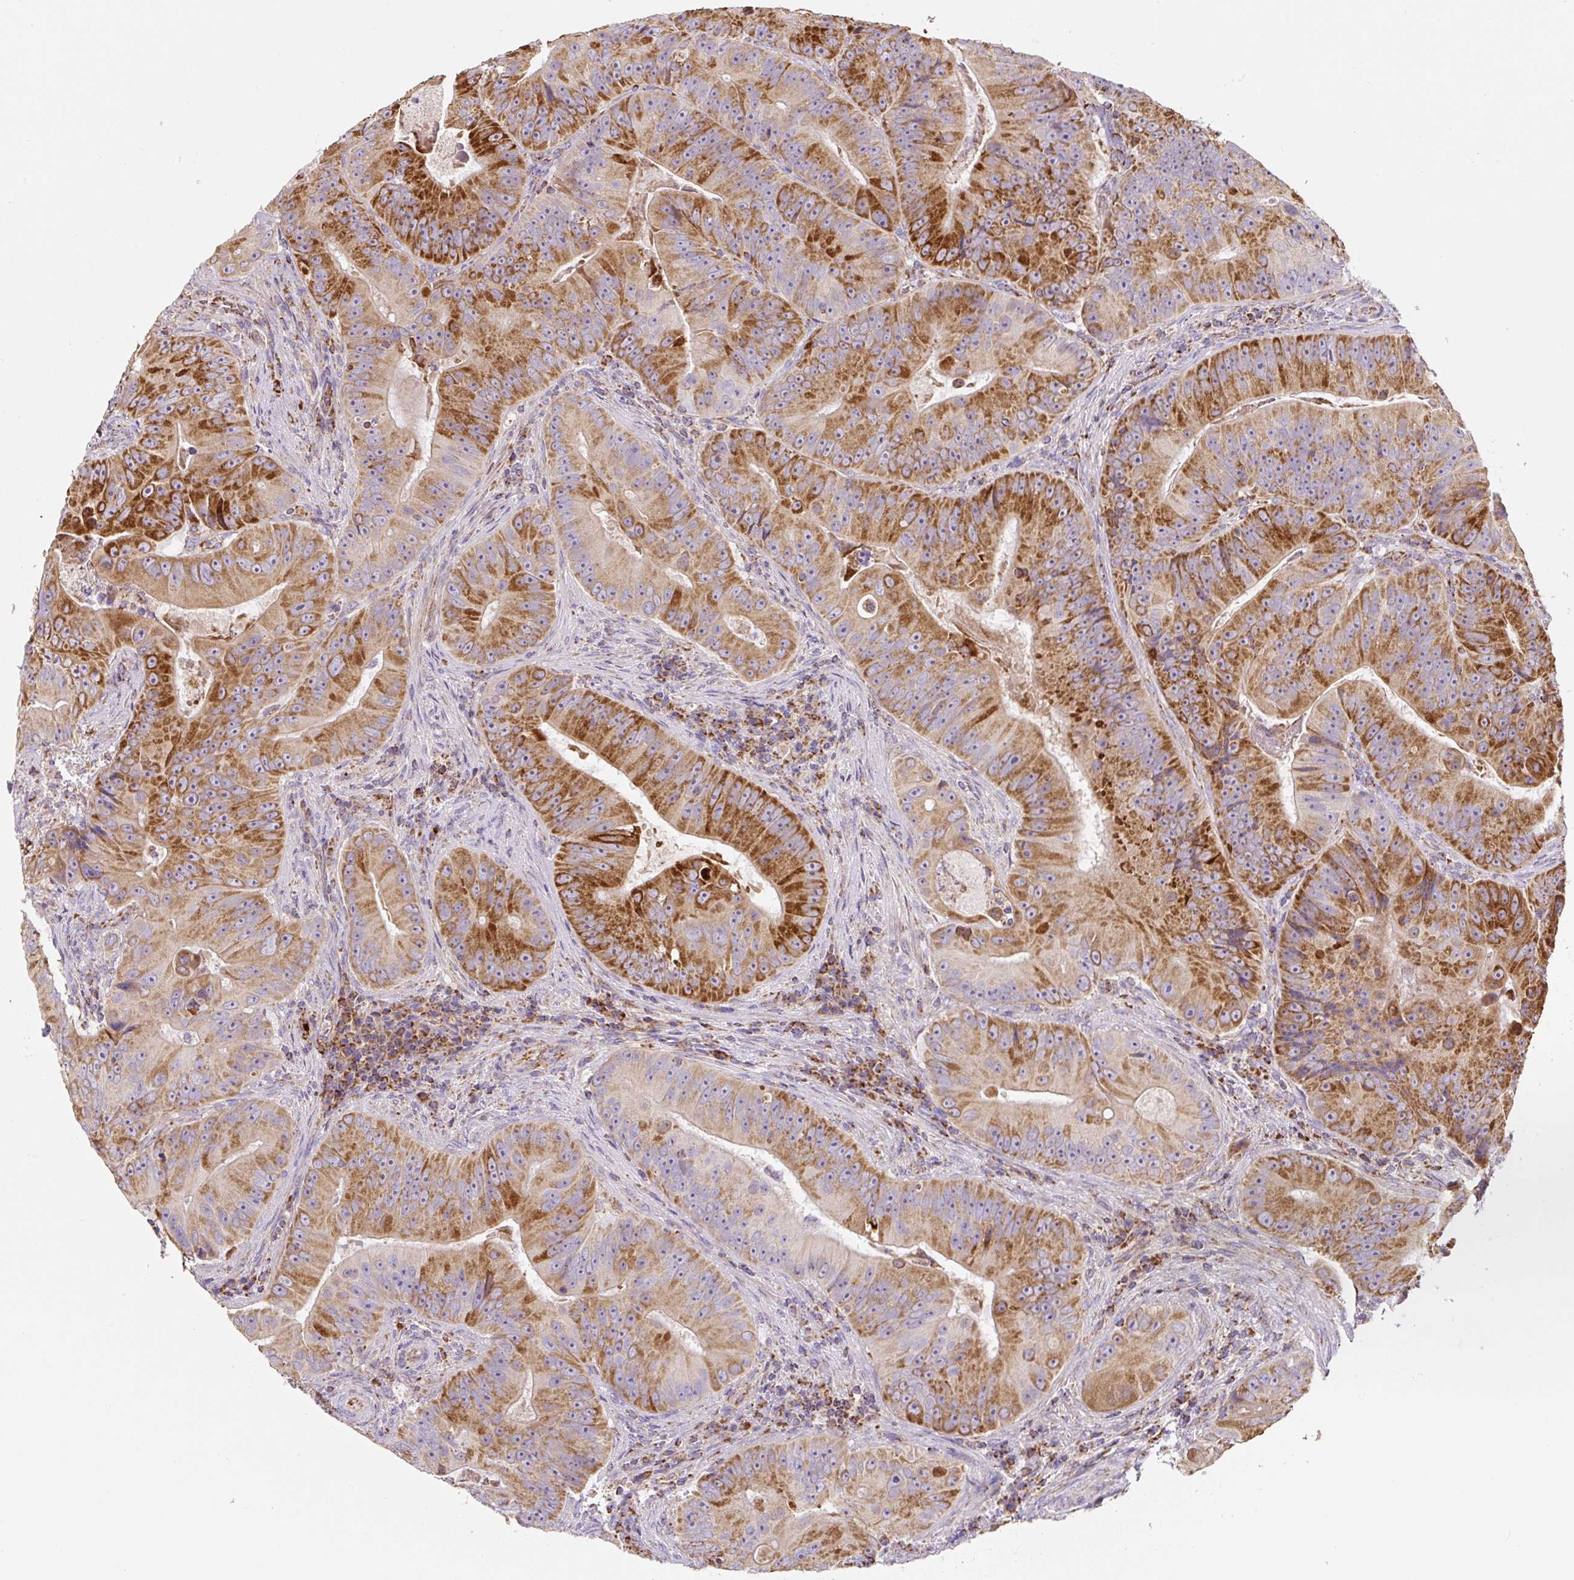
{"staining": {"intensity": "strong", "quantity": ">75%", "location": "cytoplasmic/membranous"}, "tissue": "colorectal cancer", "cell_type": "Tumor cells", "image_type": "cancer", "snomed": [{"axis": "morphology", "description": "Adenocarcinoma, NOS"}, {"axis": "topography", "description": "Colon"}], "caption": "The immunohistochemical stain labels strong cytoplasmic/membranous staining in tumor cells of colorectal cancer (adenocarcinoma) tissue. (DAB (3,3'-diaminobenzidine) IHC with brightfield microscopy, high magnification).", "gene": "MT-CO2", "patient": {"sex": "female", "age": 86}}